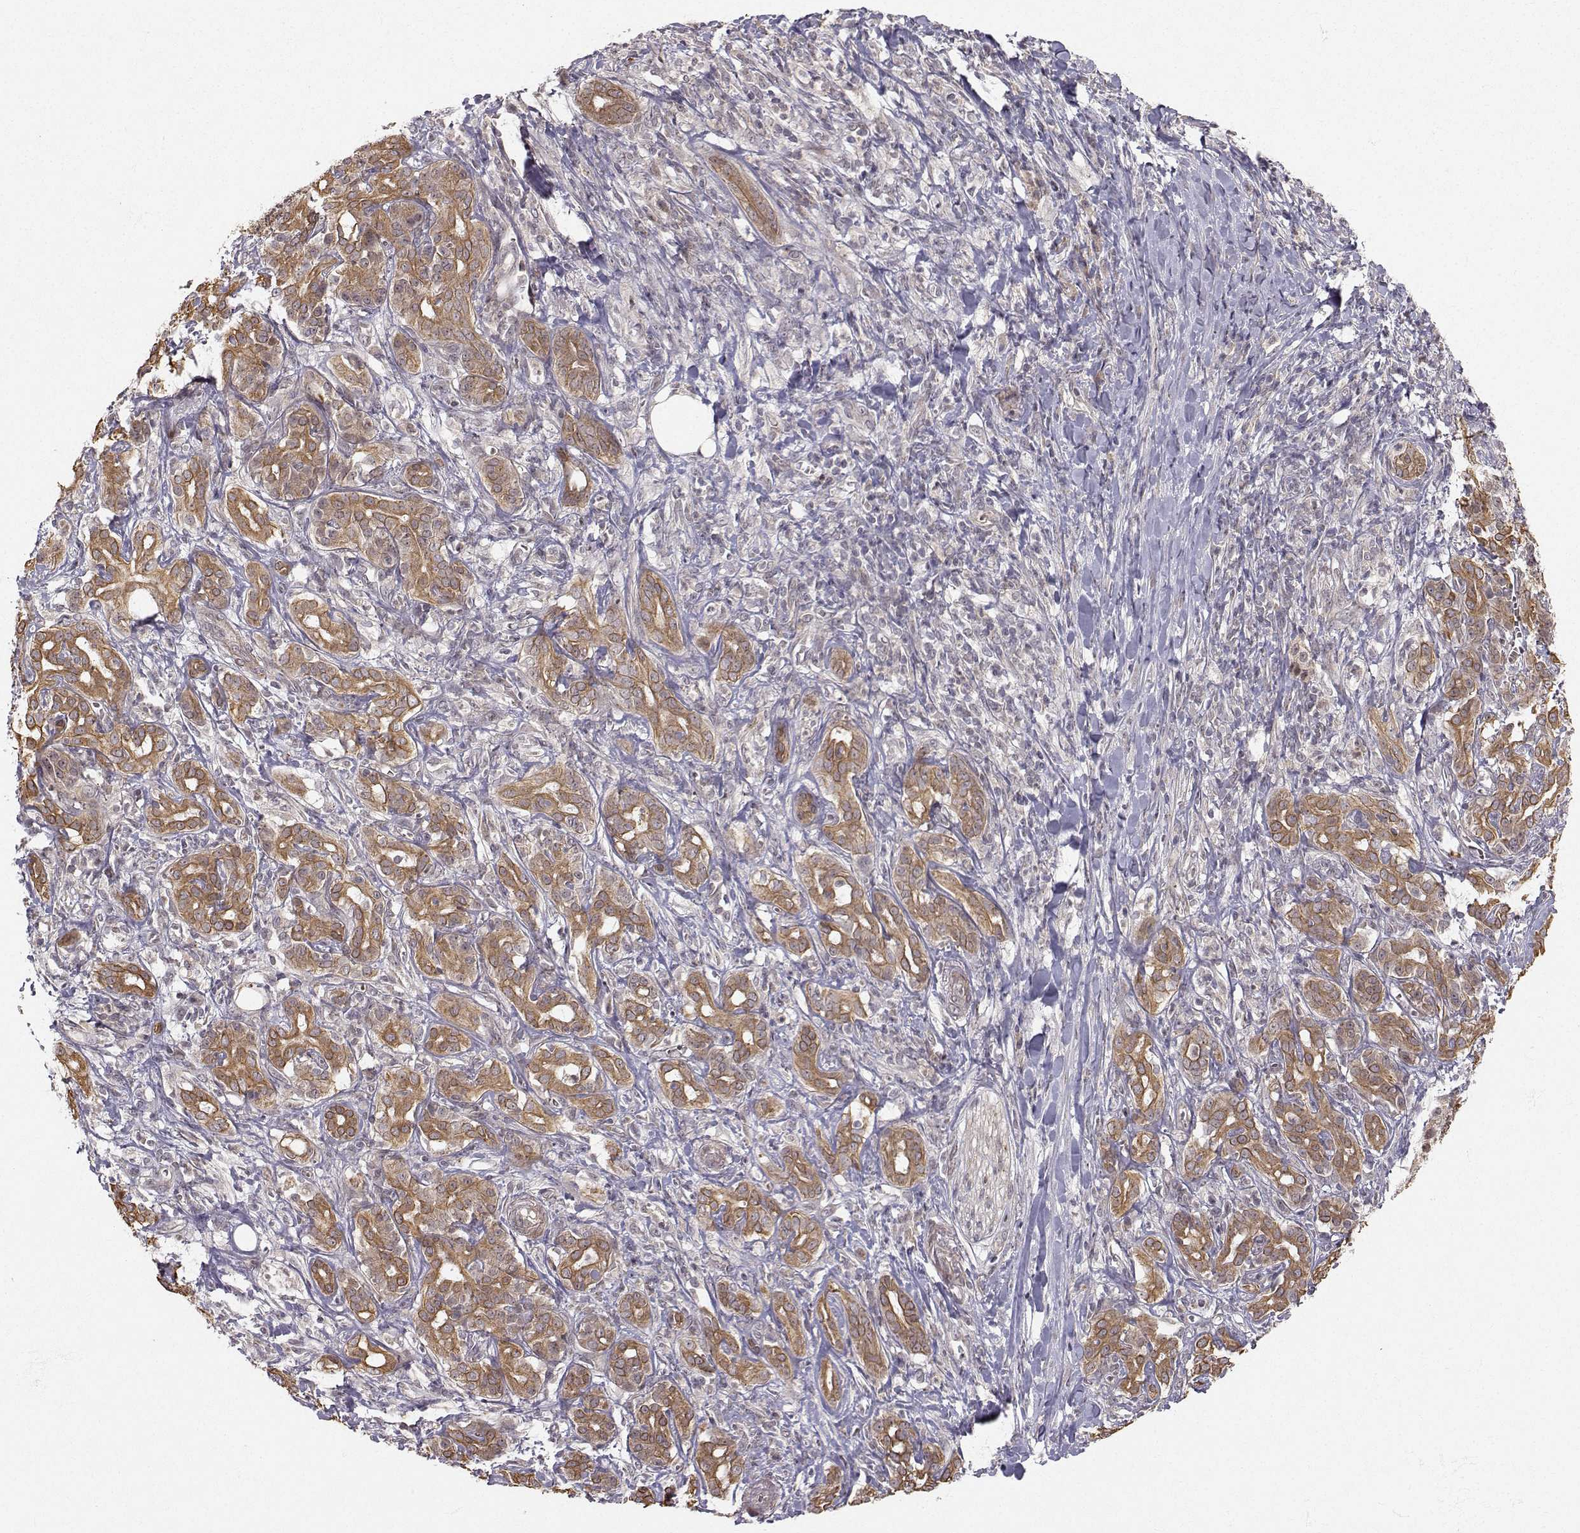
{"staining": {"intensity": "moderate", "quantity": ">75%", "location": "cytoplasmic/membranous"}, "tissue": "pancreatic cancer", "cell_type": "Tumor cells", "image_type": "cancer", "snomed": [{"axis": "morphology", "description": "Adenocarcinoma, NOS"}, {"axis": "topography", "description": "Pancreas"}], "caption": "Human adenocarcinoma (pancreatic) stained with a brown dye exhibits moderate cytoplasmic/membranous positive staining in about >75% of tumor cells.", "gene": "APC", "patient": {"sex": "male", "age": 61}}